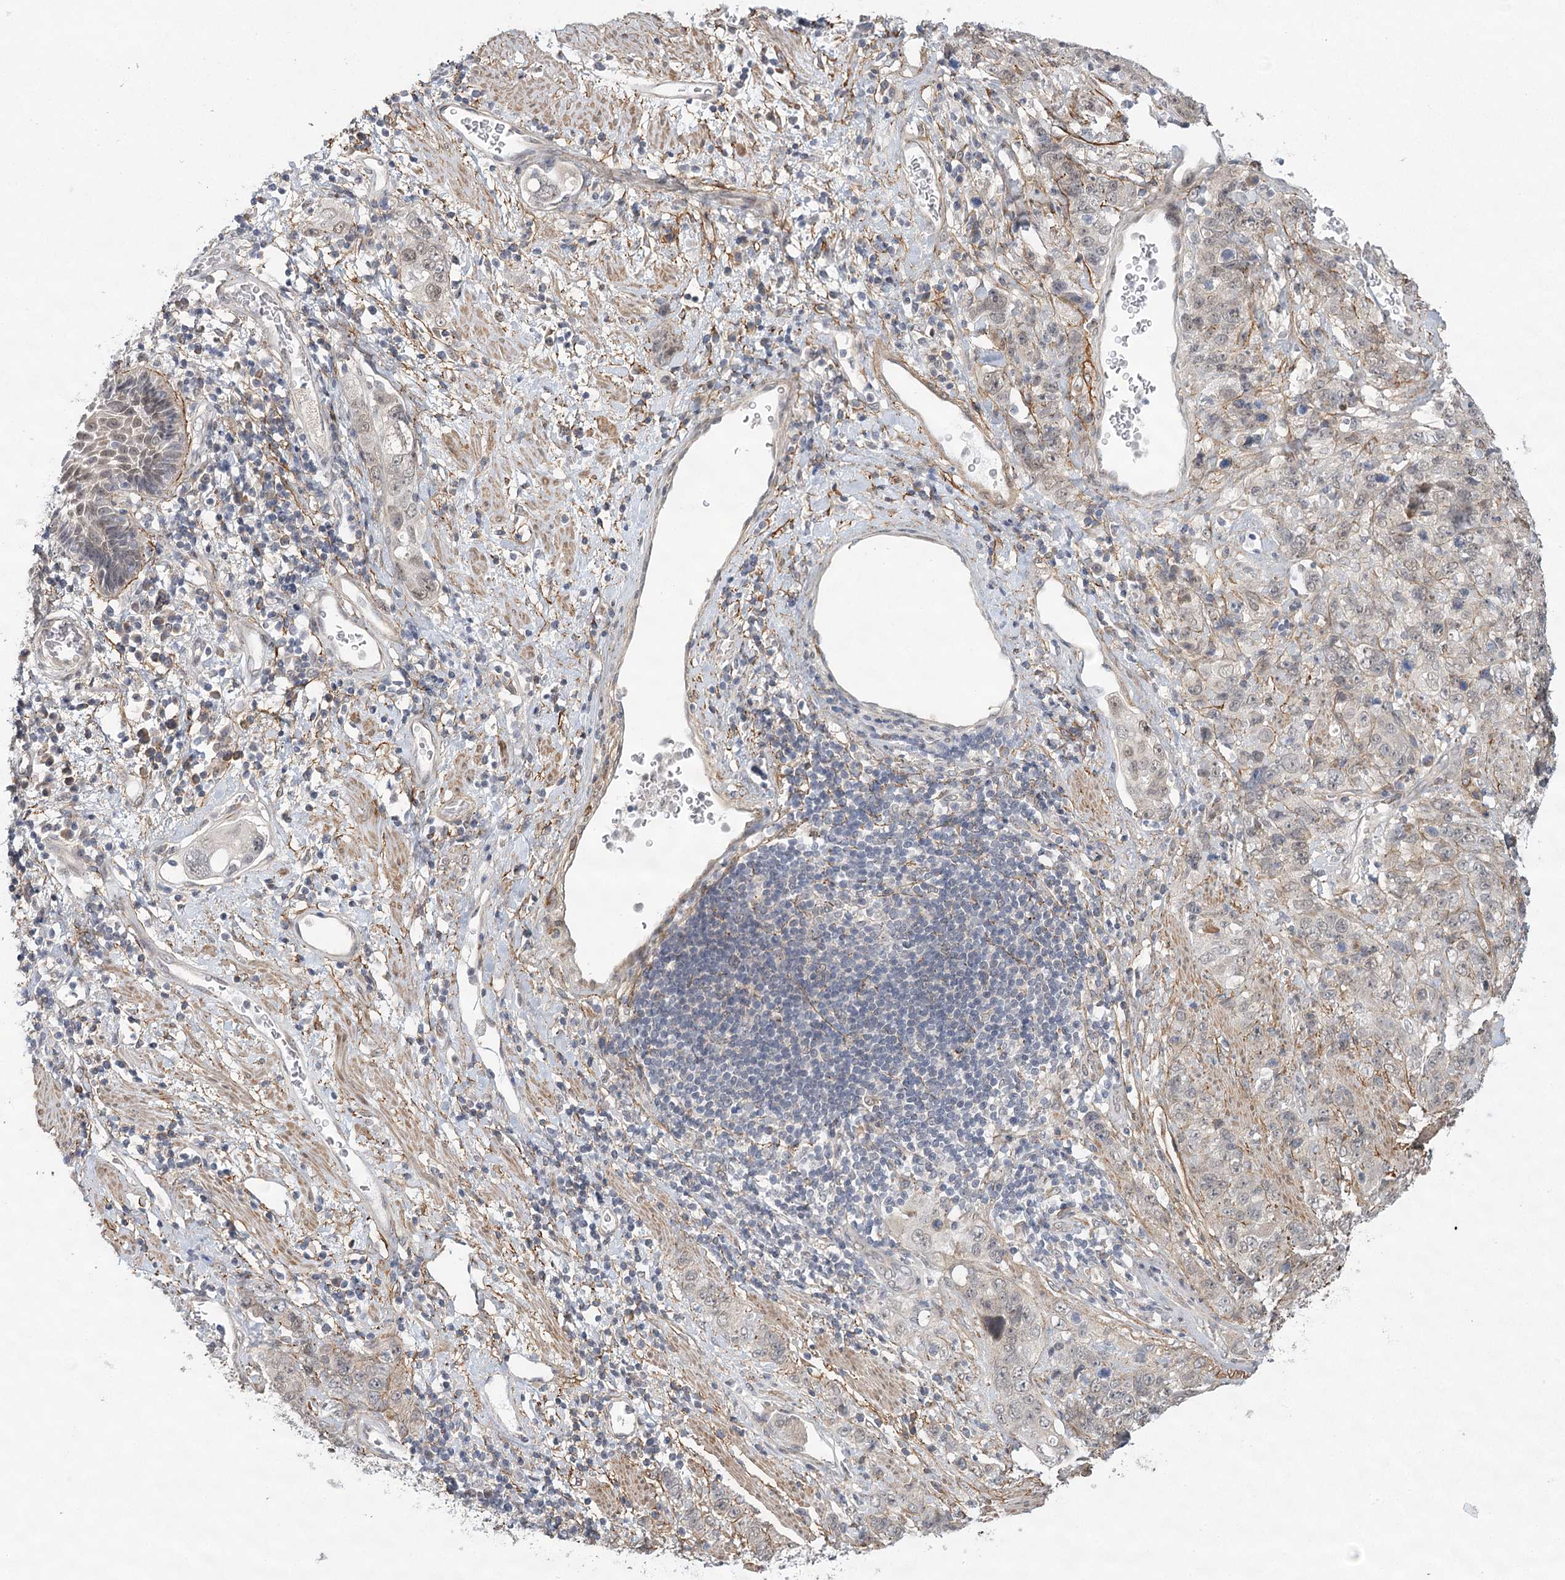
{"staining": {"intensity": "negative", "quantity": "none", "location": "none"}, "tissue": "stomach cancer", "cell_type": "Tumor cells", "image_type": "cancer", "snomed": [{"axis": "morphology", "description": "Adenocarcinoma, NOS"}, {"axis": "topography", "description": "Stomach"}], "caption": "DAB immunohistochemical staining of stomach cancer shows no significant staining in tumor cells.", "gene": "MED28", "patient": {"sex": "male", "age": 48}}